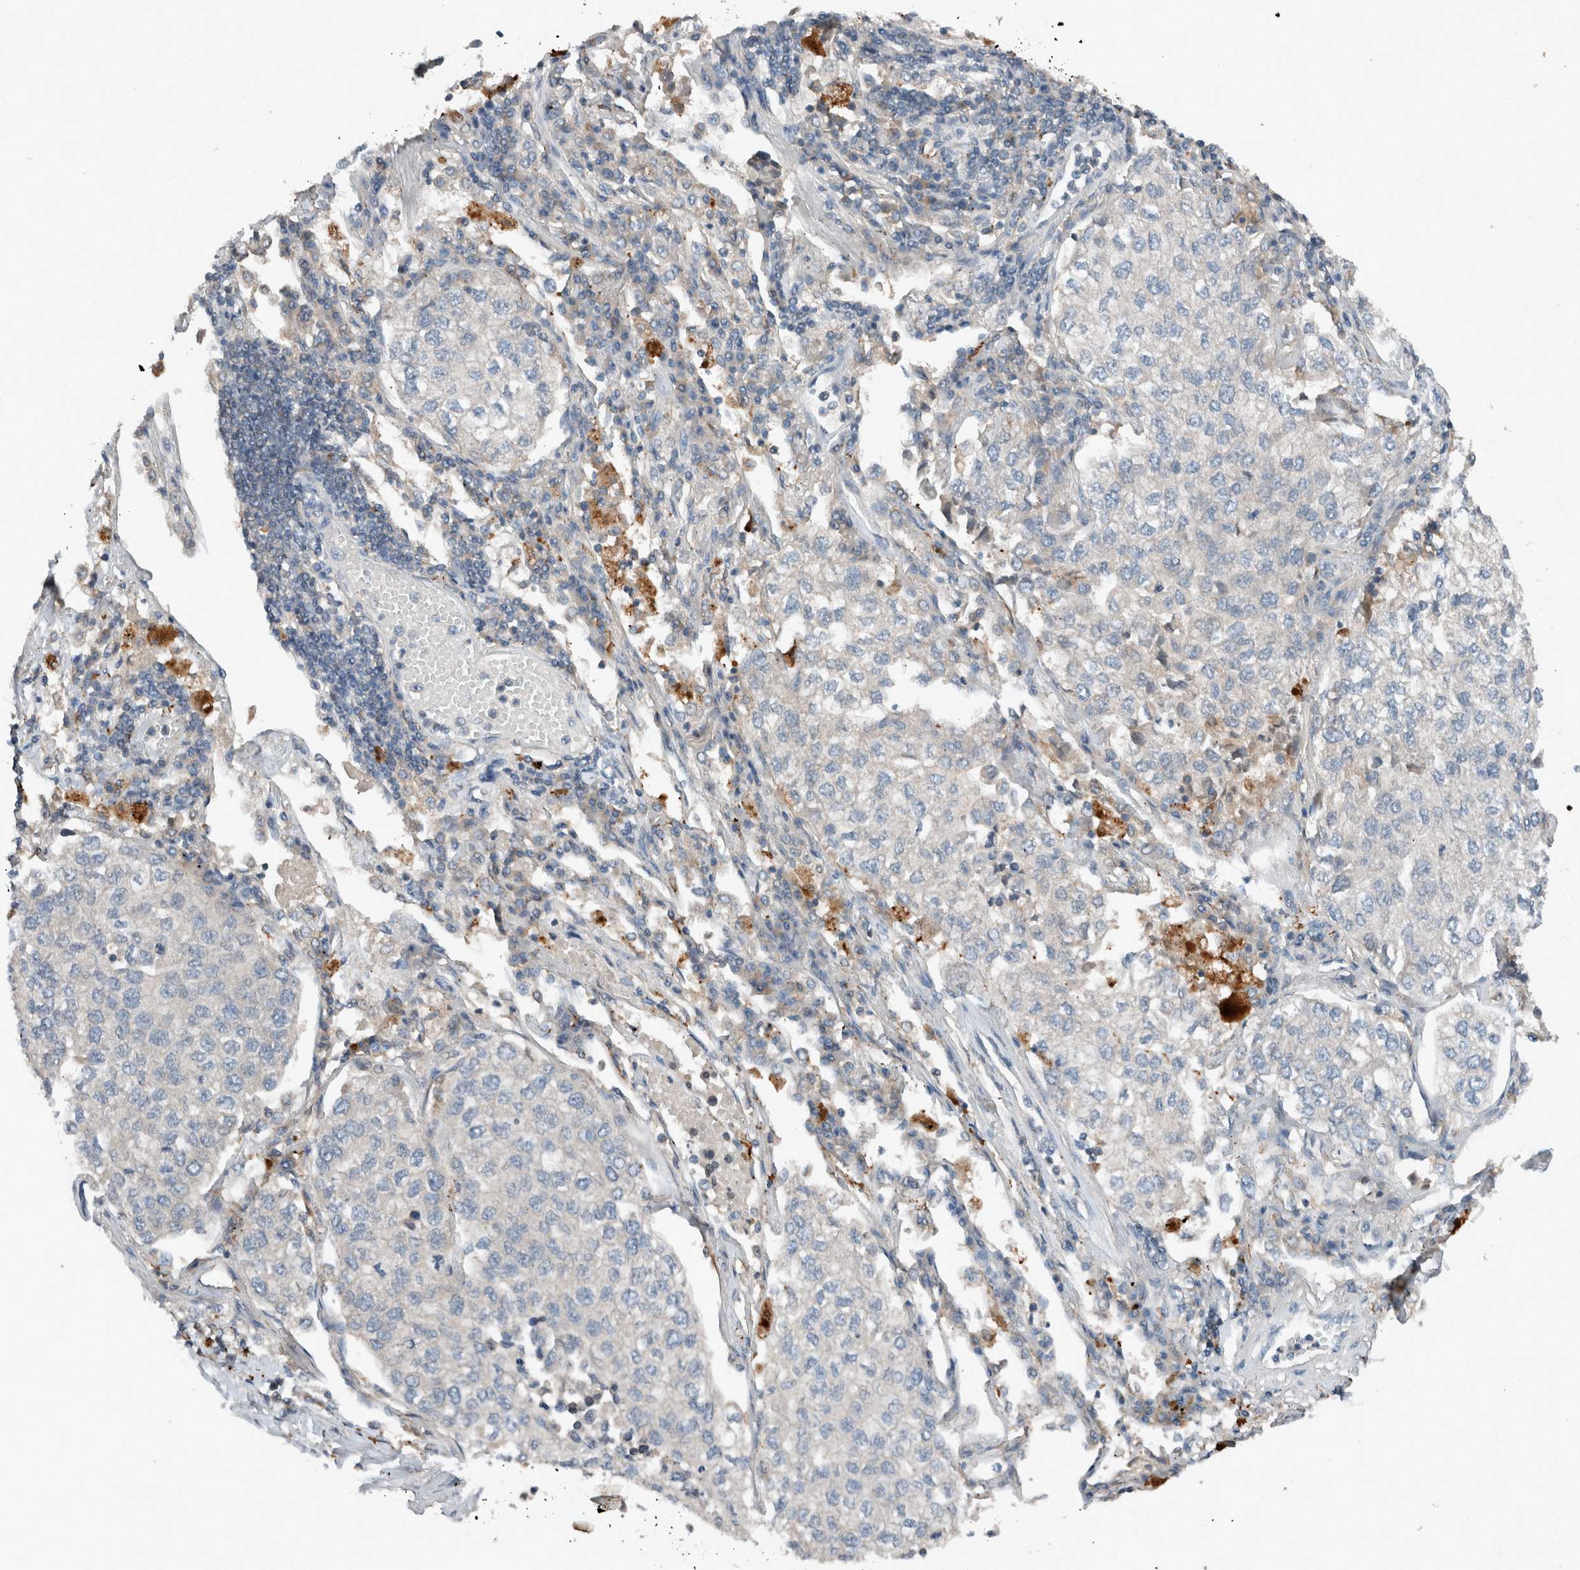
{"staining": {"intensity": "negative", "quantity": "none", "location": "none"}, "tissue": "lung cancer", "cell_type": "Tumor cells", "image_type": "cancer", "snomed": [{"axis": "morphology", "description": "Adenocarcinoma, NOS"}, {"axis": "topography", "description": "Lung"}], "caption": "This micrograph is of adenocarcinoma (lung) stained with immunohistochemistry (IHC) to label a protein in brown with the nuclei are counter-stained blue. There is no positivity in tumor cells.", "gene": "UGCG", "patient": {"sex": "male", "age": 63}}